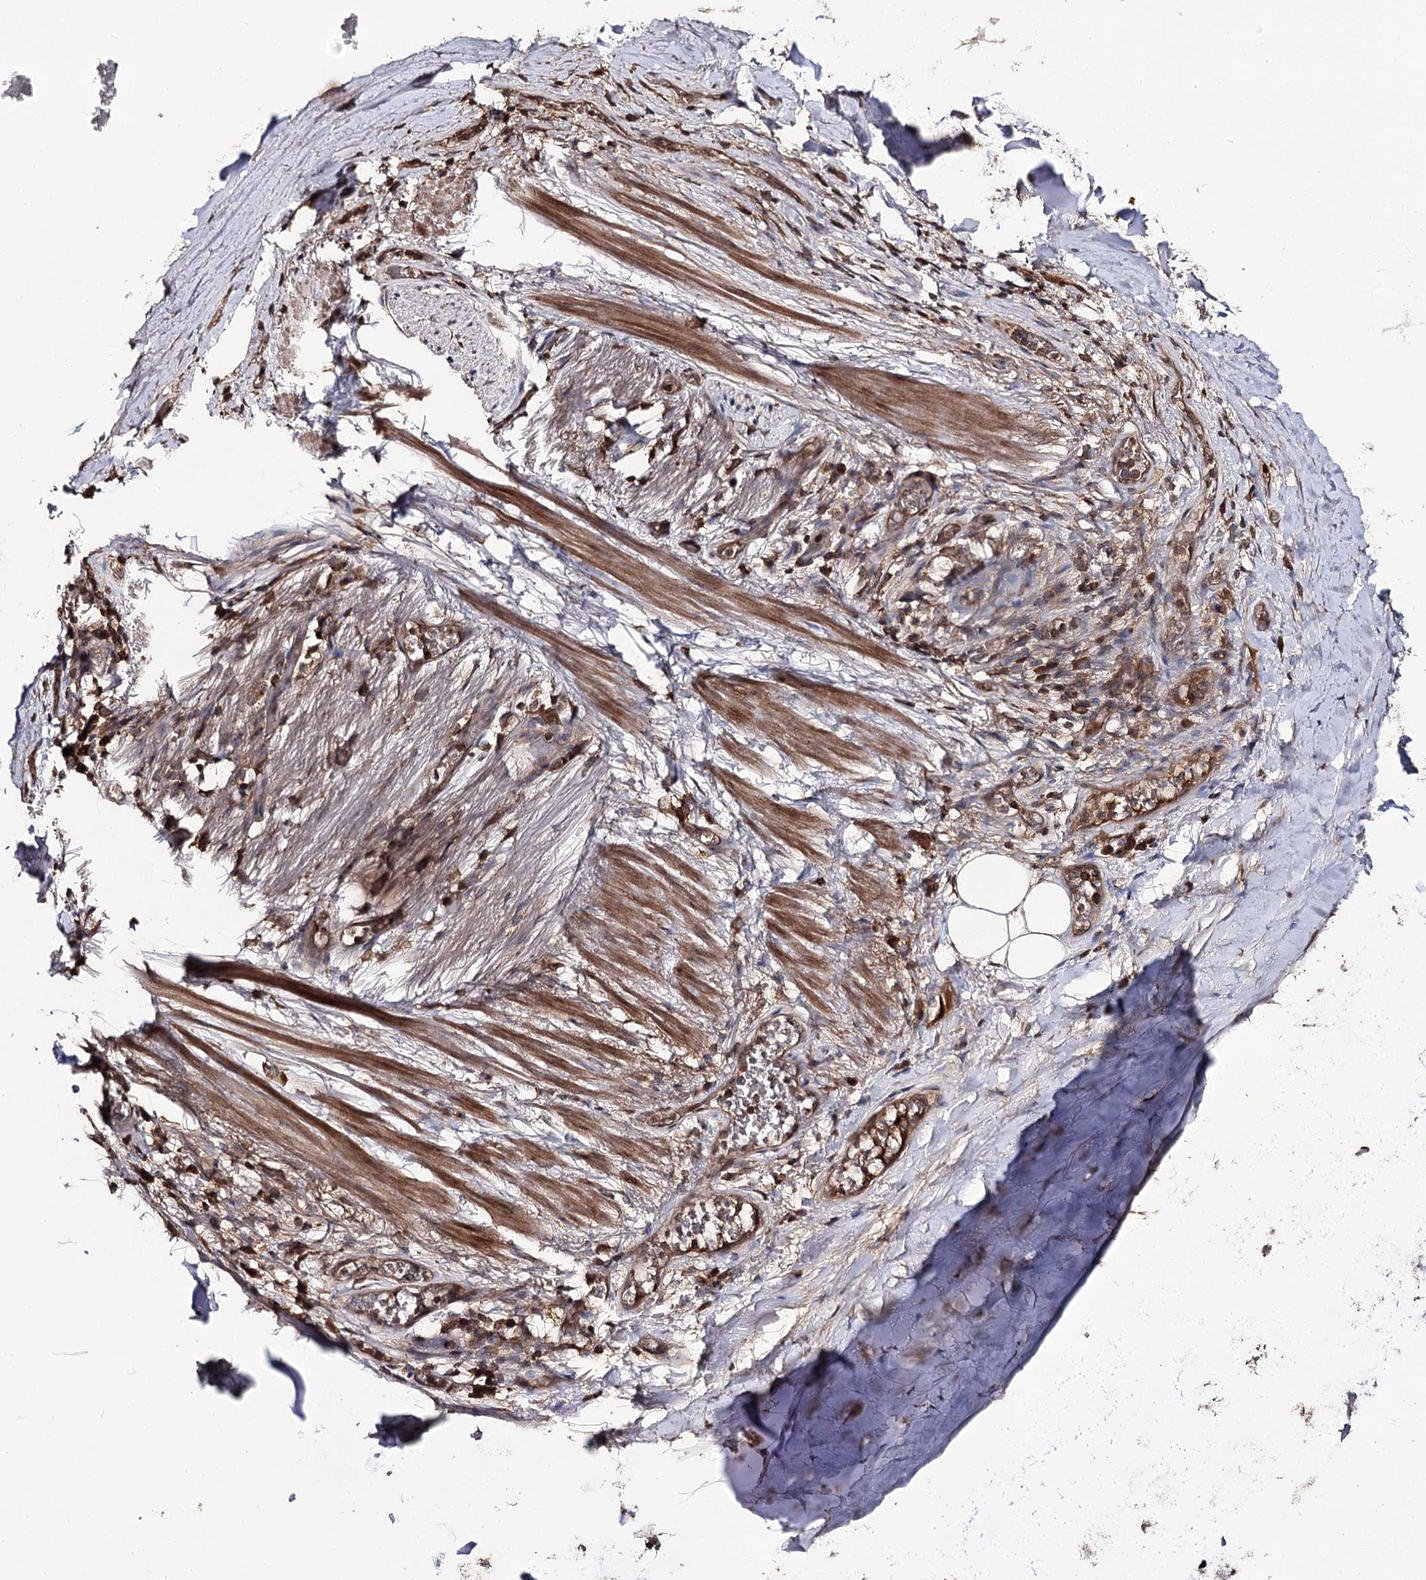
{"staining": {"intensity": "negative", "quantity": "none", "location": "none"}, "tissue": "adipose tissue", "cell_type": "Adipocytes", "image_type": "normal", "snomed": [{"axis": "morphology", "description": "Normal tissue, NOS"}, {"axis": "topography", "description": "Lymph node"}, {"axis": "topography", "description": "Cartilage tissue"}, {"axis": "topography", "description": "Bronchus"}], "caption": "Immunohistochemistry micrograph of benign adipose tissue: adipose tissue stained with DAB (3,3'-diaminobenzidine) exhibits no significant protein expression in adipocytes. (DAB IHC with hematoxylin counter stain).", "gene": "FAM53B", "patient": {"sex": "male", "age": 63}}